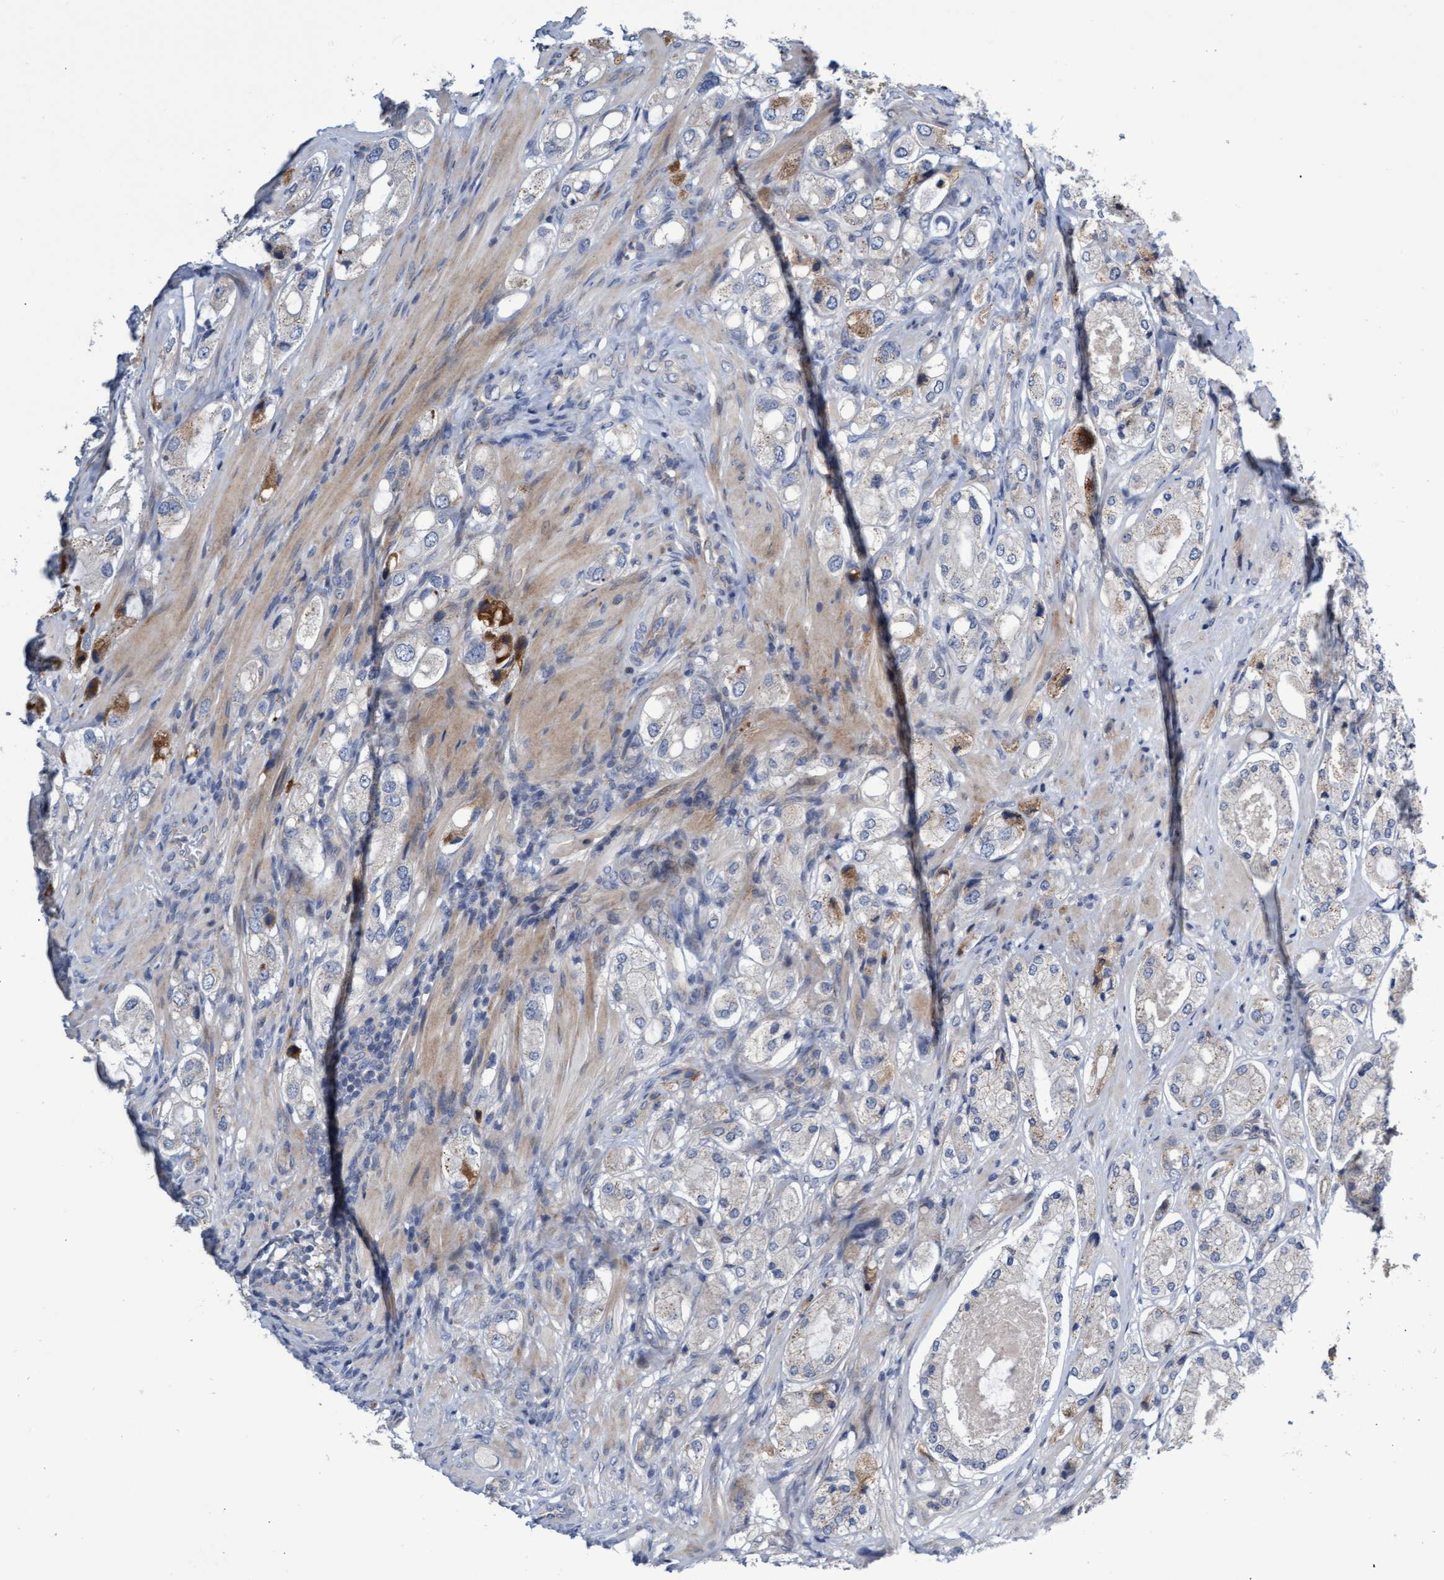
{"staining": {"intensity": "moderate", "quantity": "<25%", "location": "cytoplasmic/membranous"}, "tissue": "prostate cancer", "cell_type": "Tumor cells", "image_type": "cancer", "snomed": [{"axis": "morphology", "description": "Adenocarcinoma, High grade"}, {"axis": "topography", "description": "Prostate"}], "caption": "Immunohistochemical staining of adenocarcinoma (high-grade) (prostate) demonstrates low levels of moderate cytoplasmic/membranous expression in approximately <25% of tumor cells.", "gene": "ABCF2", "patient": {"sex": "male", "age": 65}}